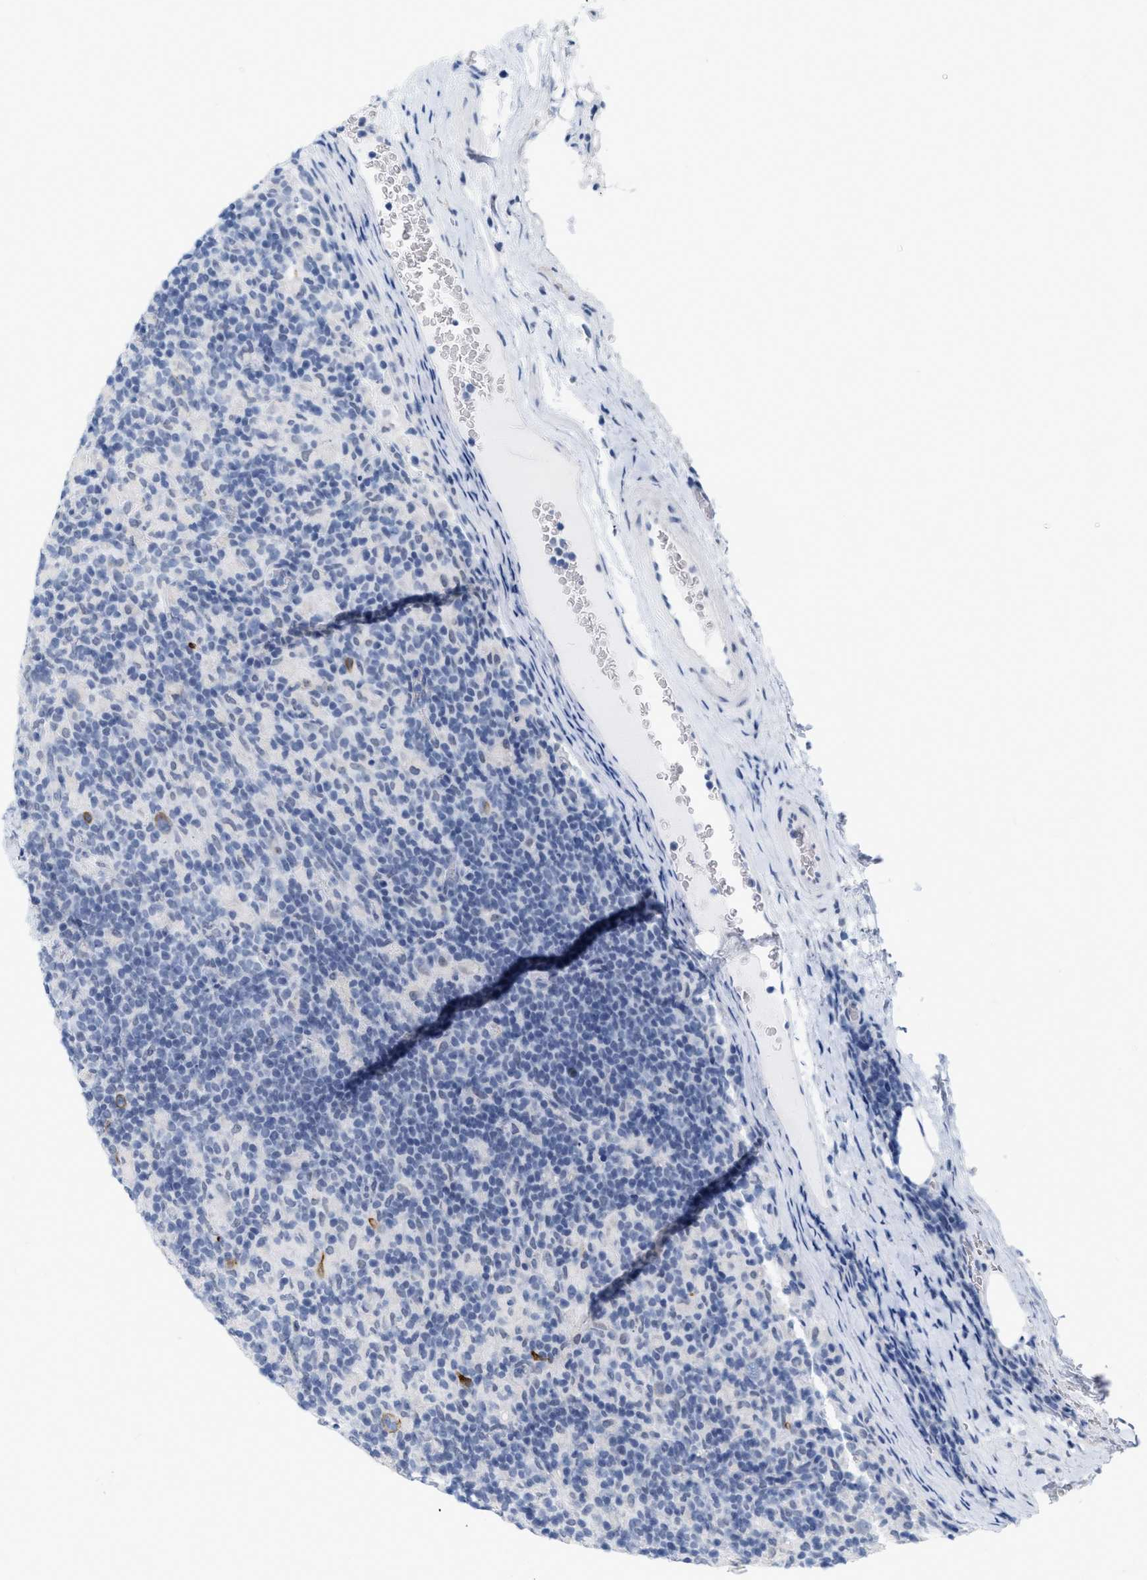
{"staining": {"intensity": "negative", "quantity": "none", "location": "none"}, "tissue": "lymphoma", "cell_type": "Tumor cells", "image_type": "cancer", "snomed": [{"axis": "morphology", "description": "Hodgkin's disease, NOS"}, {"axis": "topography", "description": "Lymph node"}], "caption": "Immunohistochemical staining of human Hodgkin's disease shows no significant staining in tumor cells.", "gene": "XIRP1", "patient": {"sex": "male", "age": 70}}